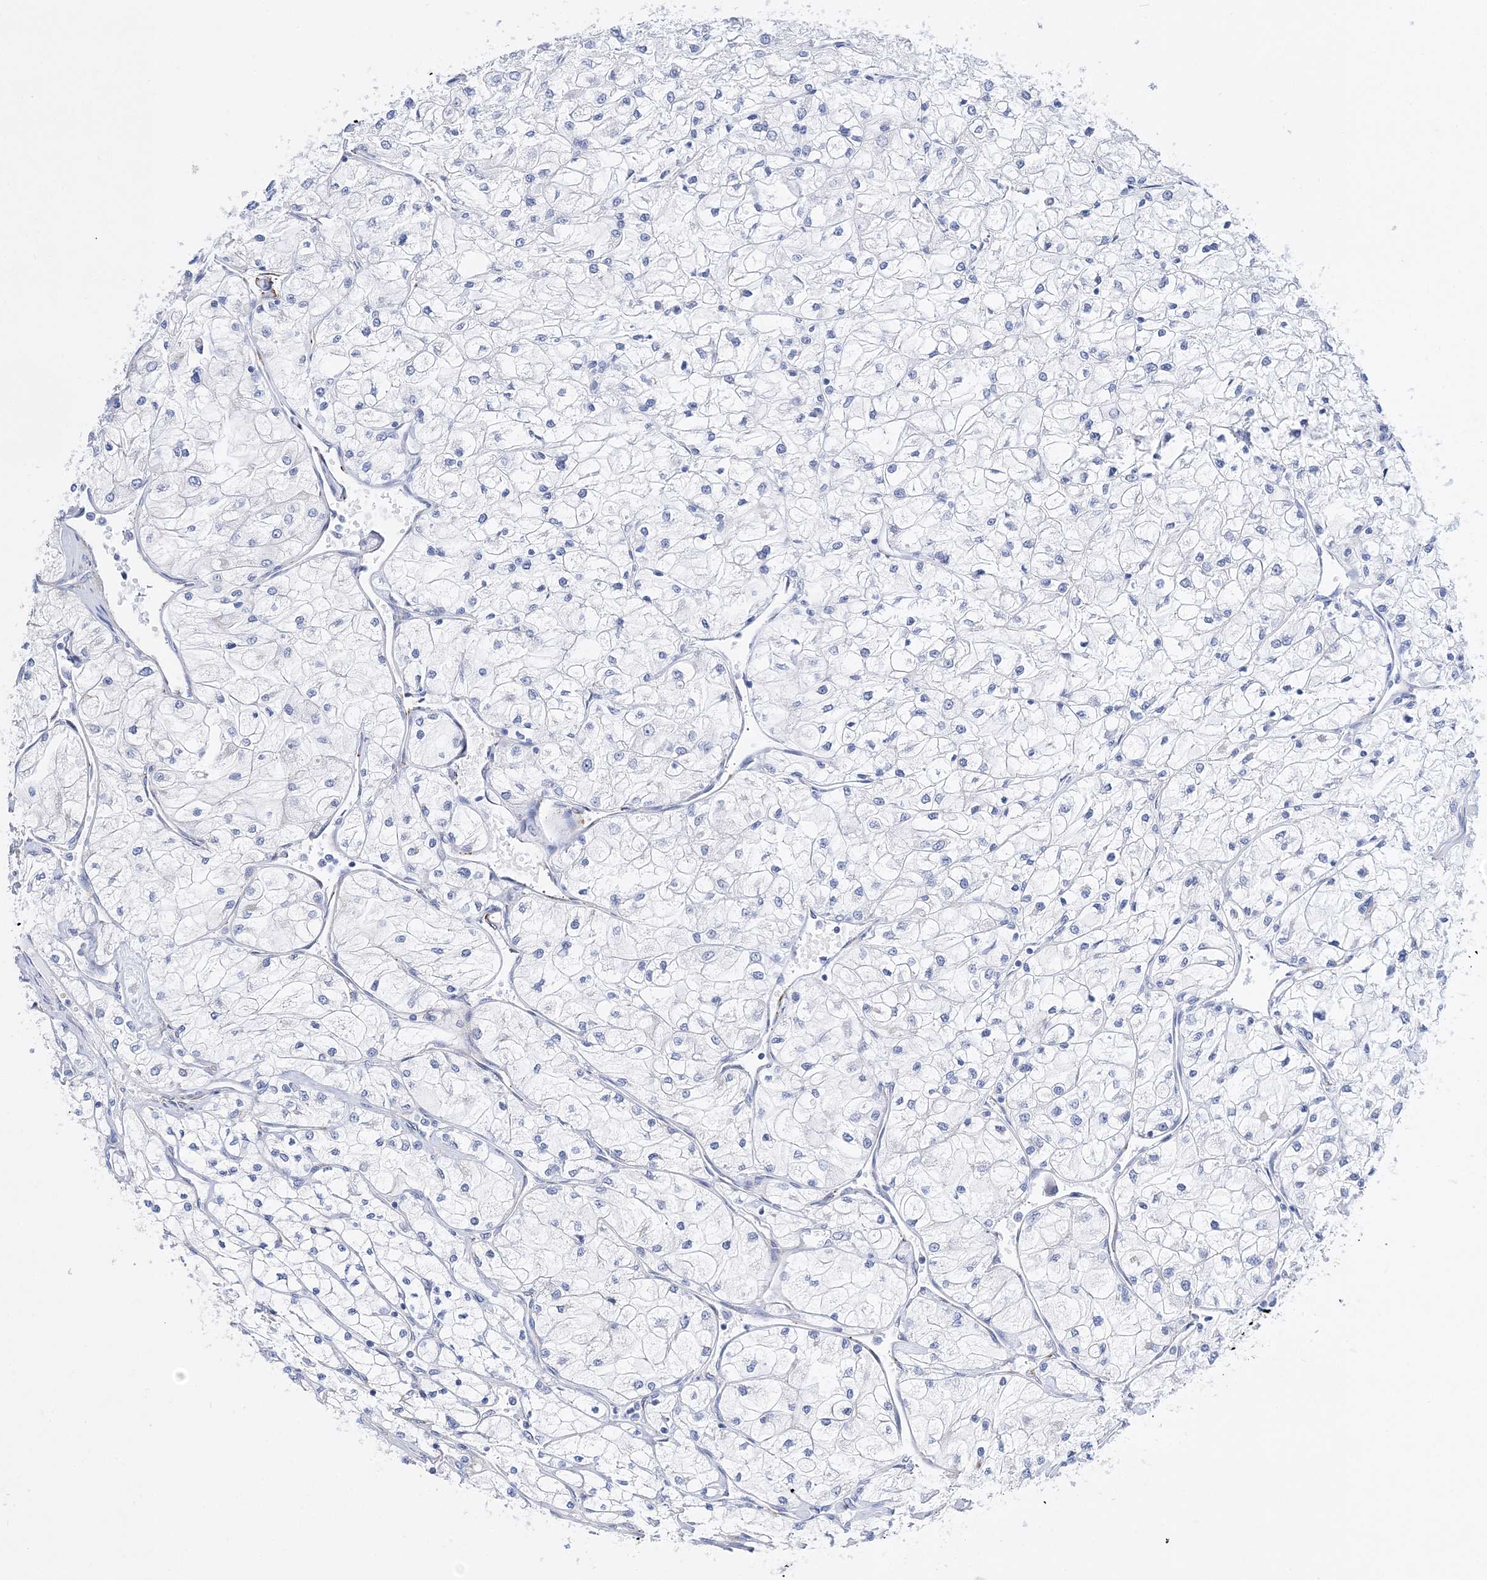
{"staining": {"intensity": "negative", "quantity": "none", "location": "none"}, "tissue": "renal cancer", "cell_type": "Tumor cells", "image_type": "cancer", "snomed": [{"axis": "morphology", "description": "Adenocarcinoma, NOS"}, {"axis": "topography", "description": "Kidney"}], "caption": "Tumor cells show no significant staining in renal cancer.", "gene": "TSPYL6", "patient": {"sex": "male", "age": 80}}